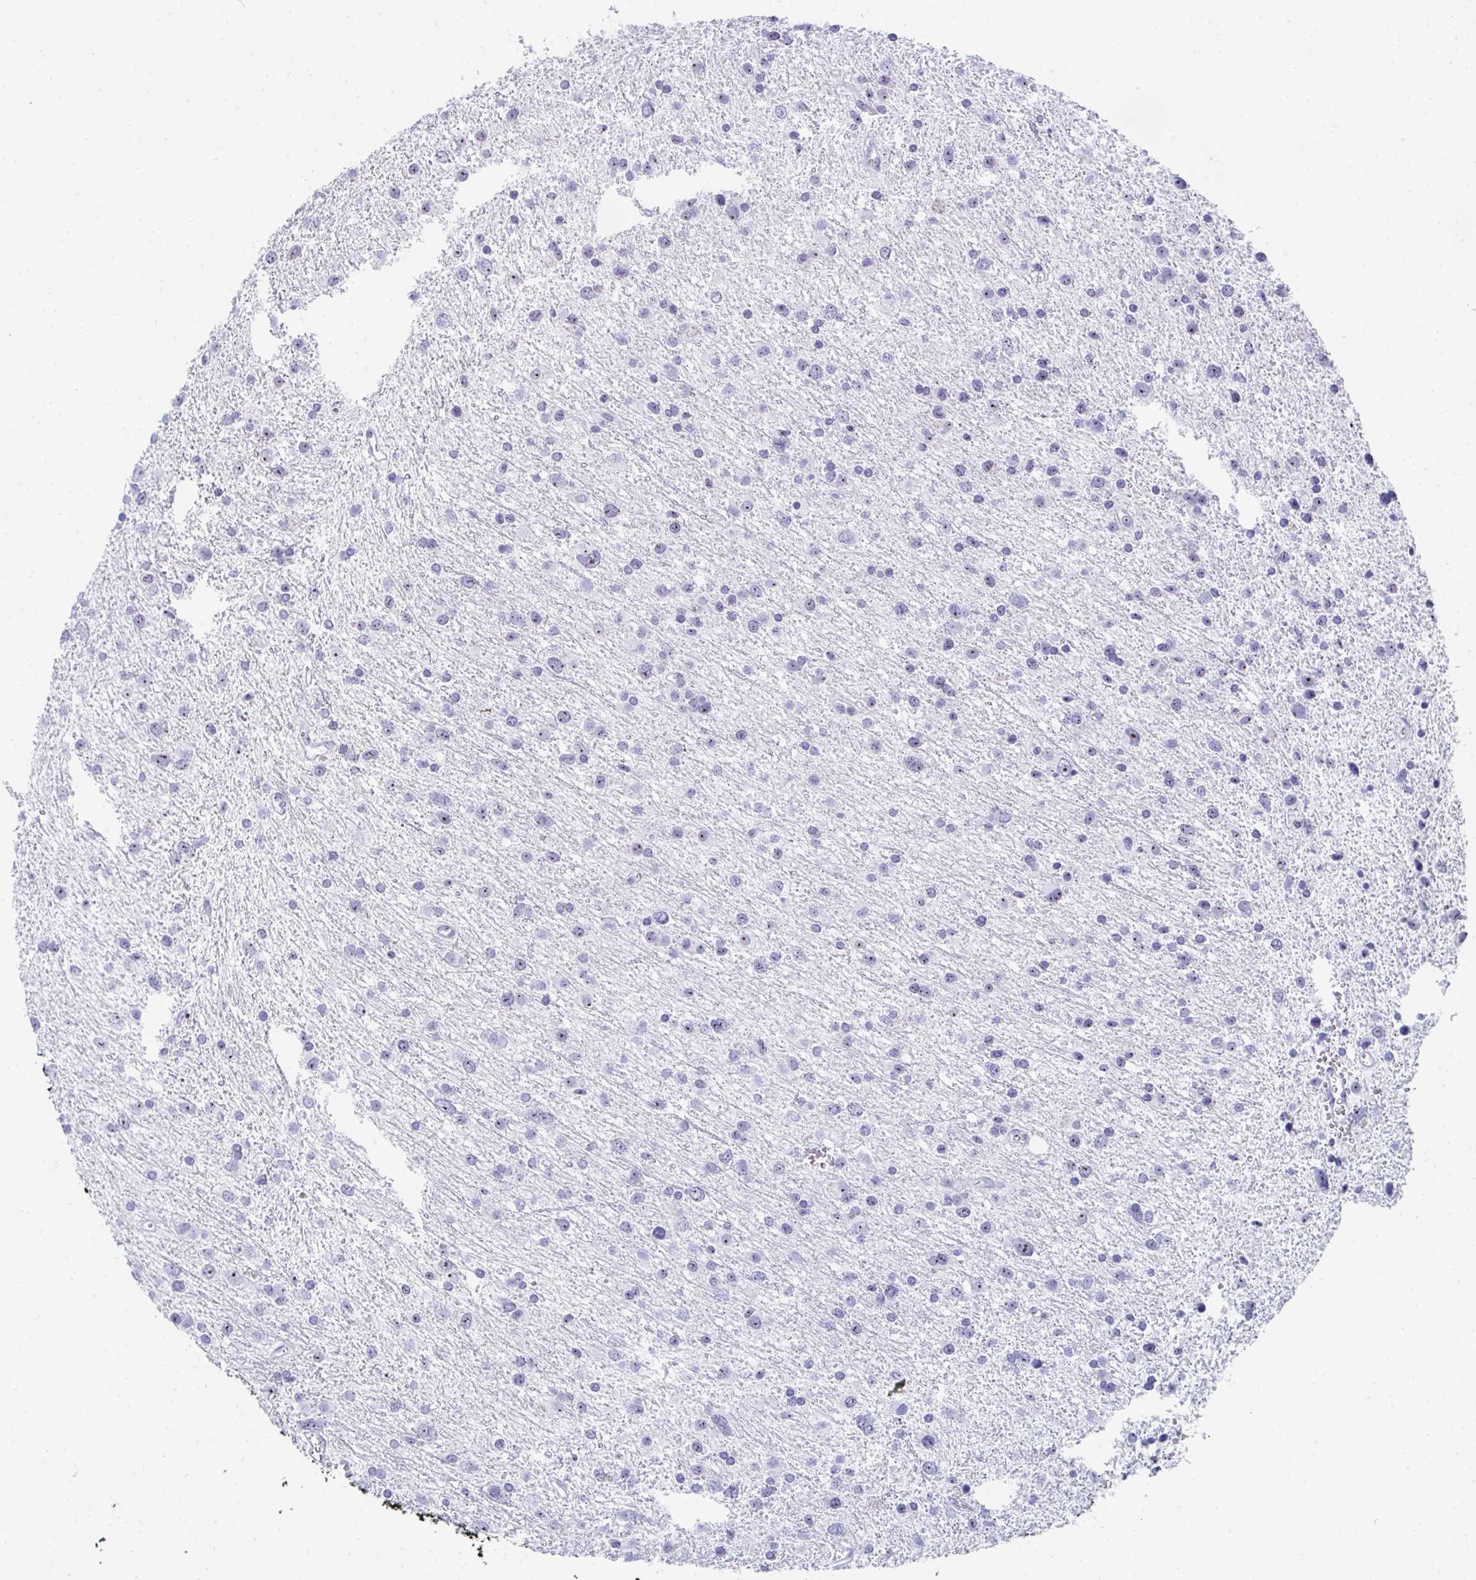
{"staining": {"intensity": "negative", "quantity": "none", "location": "none"}, "tissue": "glioma", "cell_type": "Tumor cells", "image_type": "cancer", "snomed": [{"axis": "morphology", "description": "Glioma, malignant, Low grade"}, {"axis": "topography", "description": "Brain"}], "caption": "Protein analysis of glioma demonstrates no significant positivity in tumor cells.", "gene": "NOP10", "patient": {"sex": "female", "age": 55}}